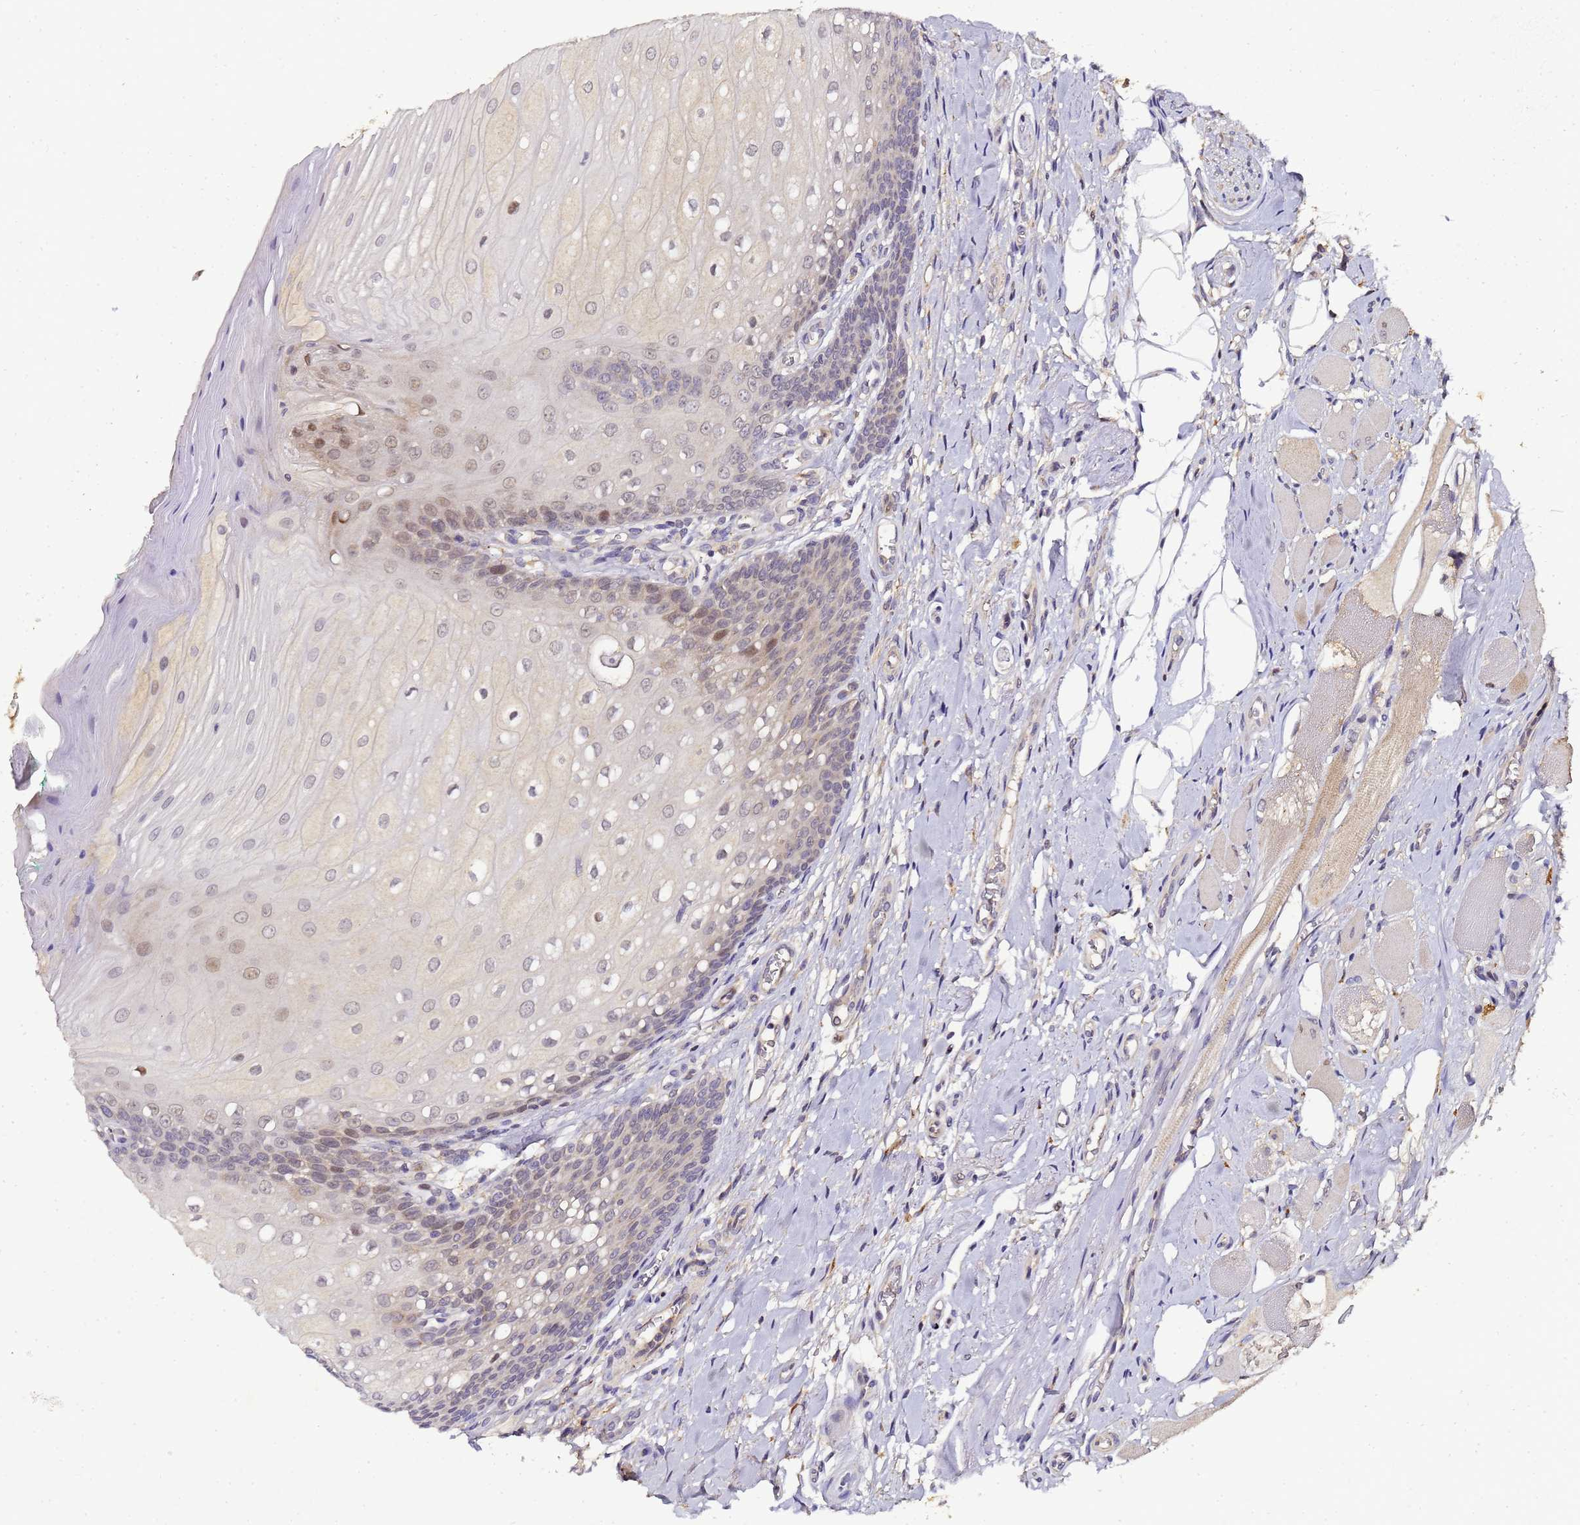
{"staining": {"intensity": "moderate", "quantity": "<25%", "location": "nuclear"}, "tissue": "oral mucosa", "cell_type": "Squamous epithelial cells", "image_type": "normal", "snomed": [{"axis": "morphology", "description": "Normal tissue, NOS"}, {"axis": "morphology", "description": "Squamous cell carcinoma, NOS"}, {"axis": "topography", "description": "Oral tissue"}, {"axis": "topography", "description": "Tounge, NOS"}, {"axis": "topography", "description": "Head-Neck"}], "caption": "This image displays immunohistochemistry staining of normal oral mucosa, with low moderate nuclear expression in approximately <25% of squamous epithelial cells.", "gene": "LGI4", "patient": {"sex": "male", "age": 79}}